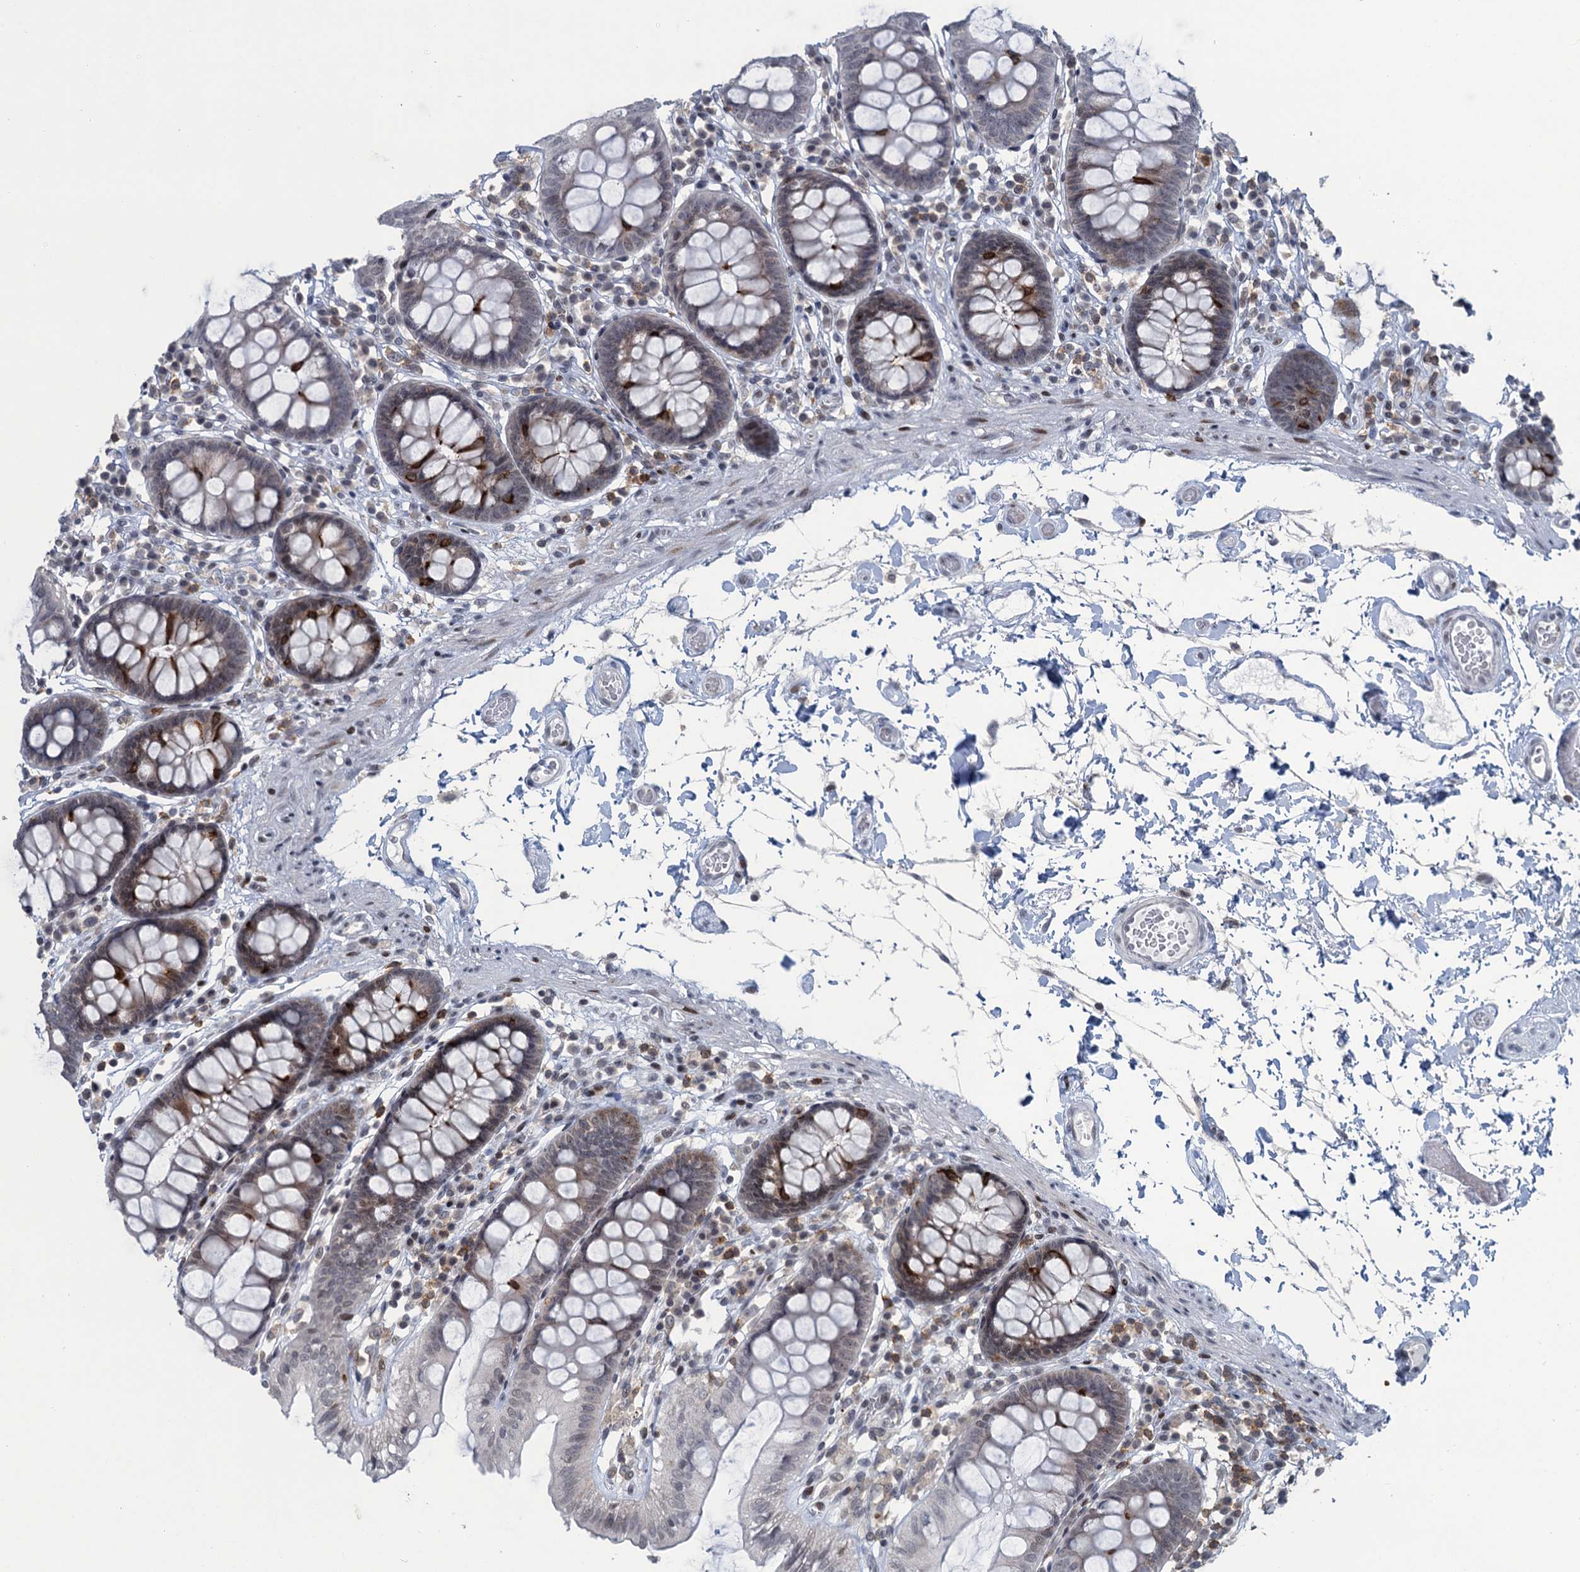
{"staining": {"intensity": "weak", "quantity": "25%-75%", "location": "nuclear"}, "tissue": "colon", "cell_type": "Endothelial cells", "image_type": "normal", "snomed": [{"axis": "morphology", "description": "Normal tissue, NOS"}, {"axis": "topography", "description": "Colon"}], "caption": "IHC histopathology image of normal human colon stained for a protein (brown), which demonstrates low levels of weak nuclear positivity in approximately 25%-75% of endothelial cells.", "gene": "FYB1", "patient": {"sex": "male", "age": 84}}